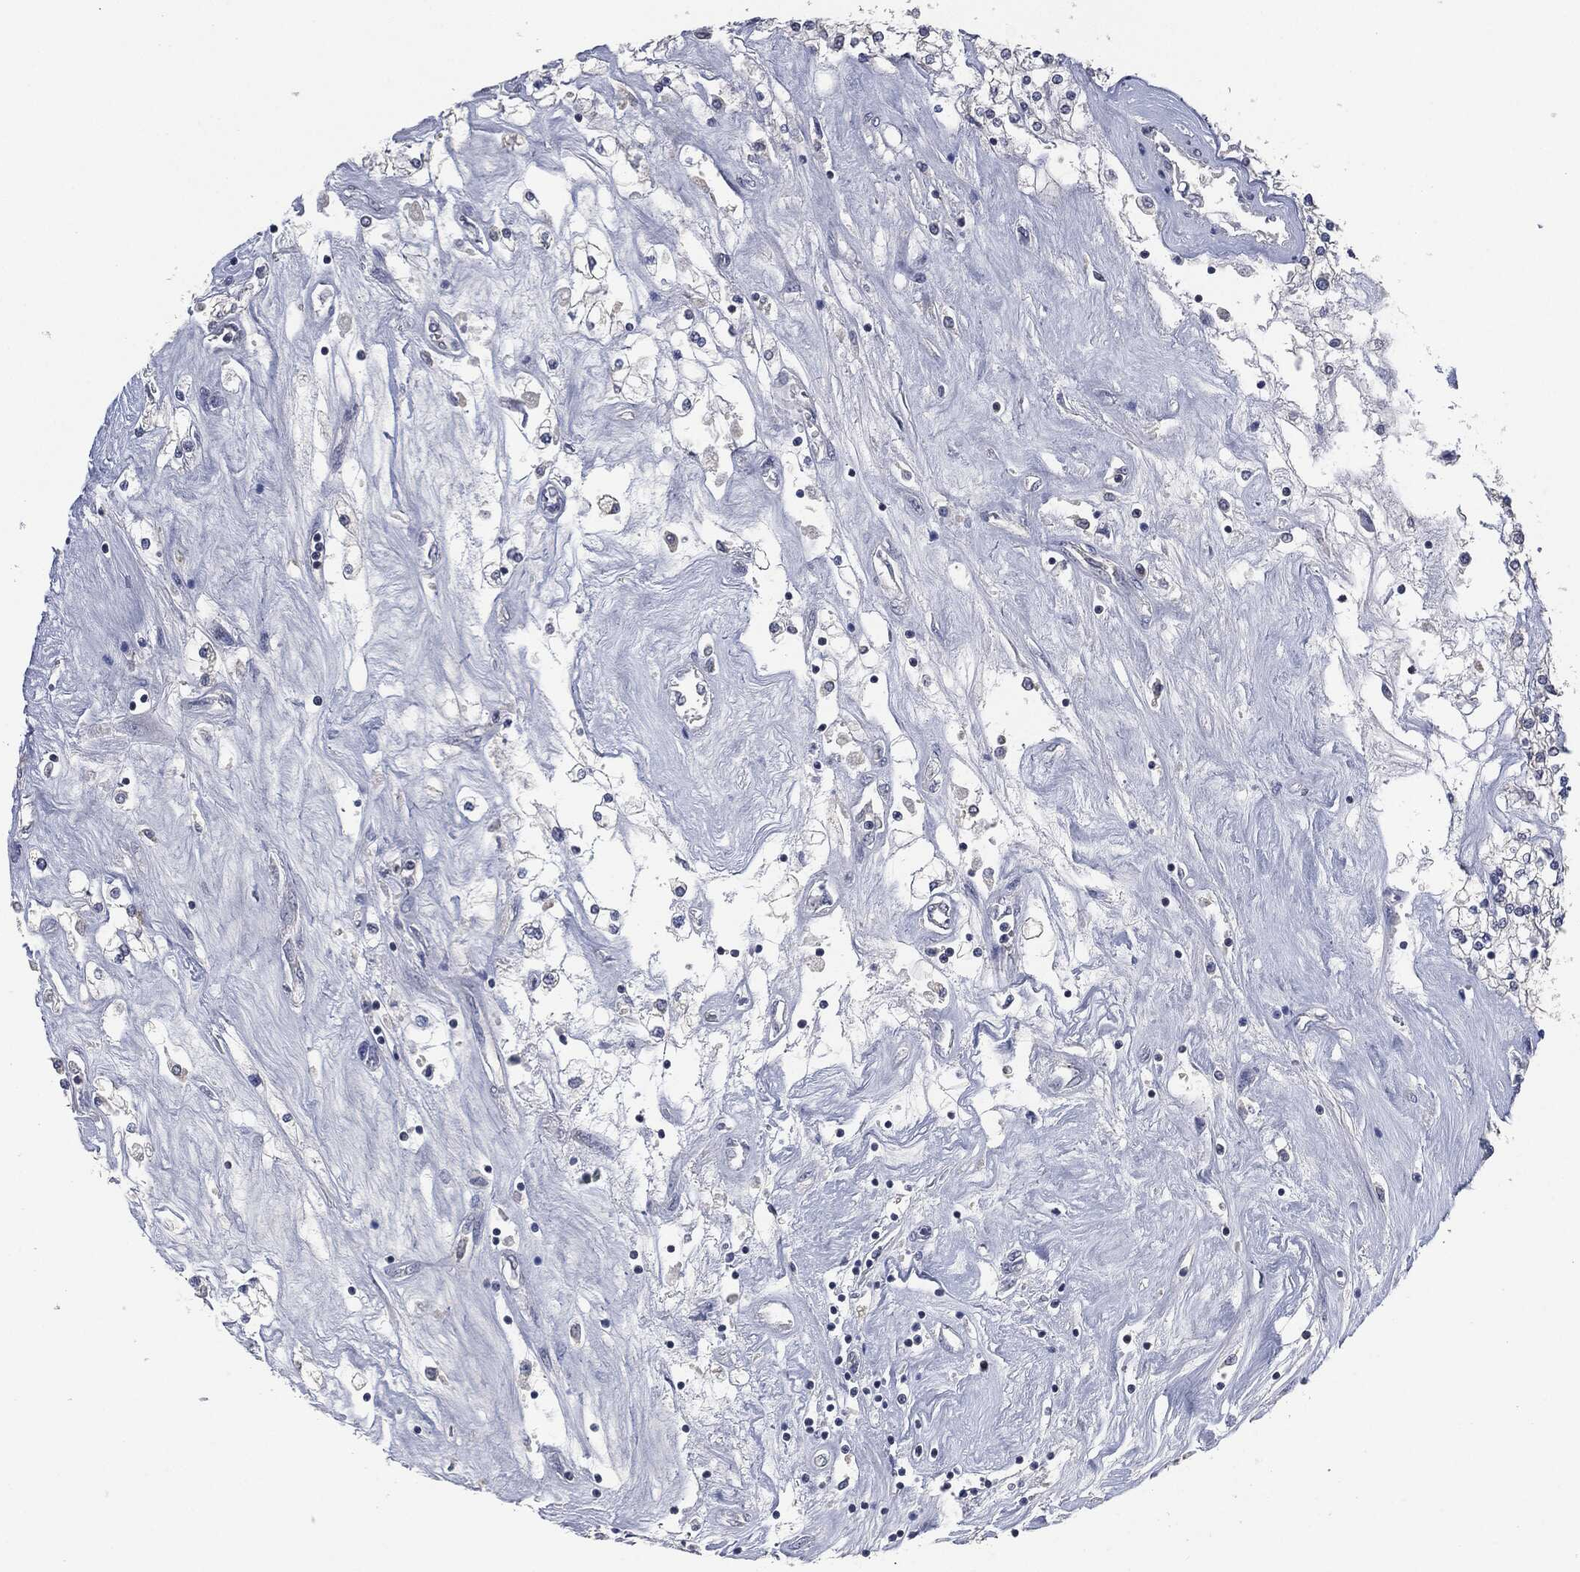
{"staining": {"intensity": "negative", "quantity": "none", "location": "none"}, "tissue": "renal cancer", "cell_type": "Tumor cells", "image_type": "cancer", "snomed": [{"axis": "morphology", "description": "Adenocarcinoma, NOS"}, {"axis": "topography", "description": "Kidney"}], "caption": "Immunohistochemistry photomicrograph of neoplastic tissue: renal cancer (adenocarcinoma) stained with DAB displays no significant protein expression in tumor cells. (Brightfield microscopy of DAB (3,3'-diaminobenzidine) immunohistochemistry (IHC) at high magnification).", "gene": "IL1RN", "patient": {"sex": "male", "age": 80}}